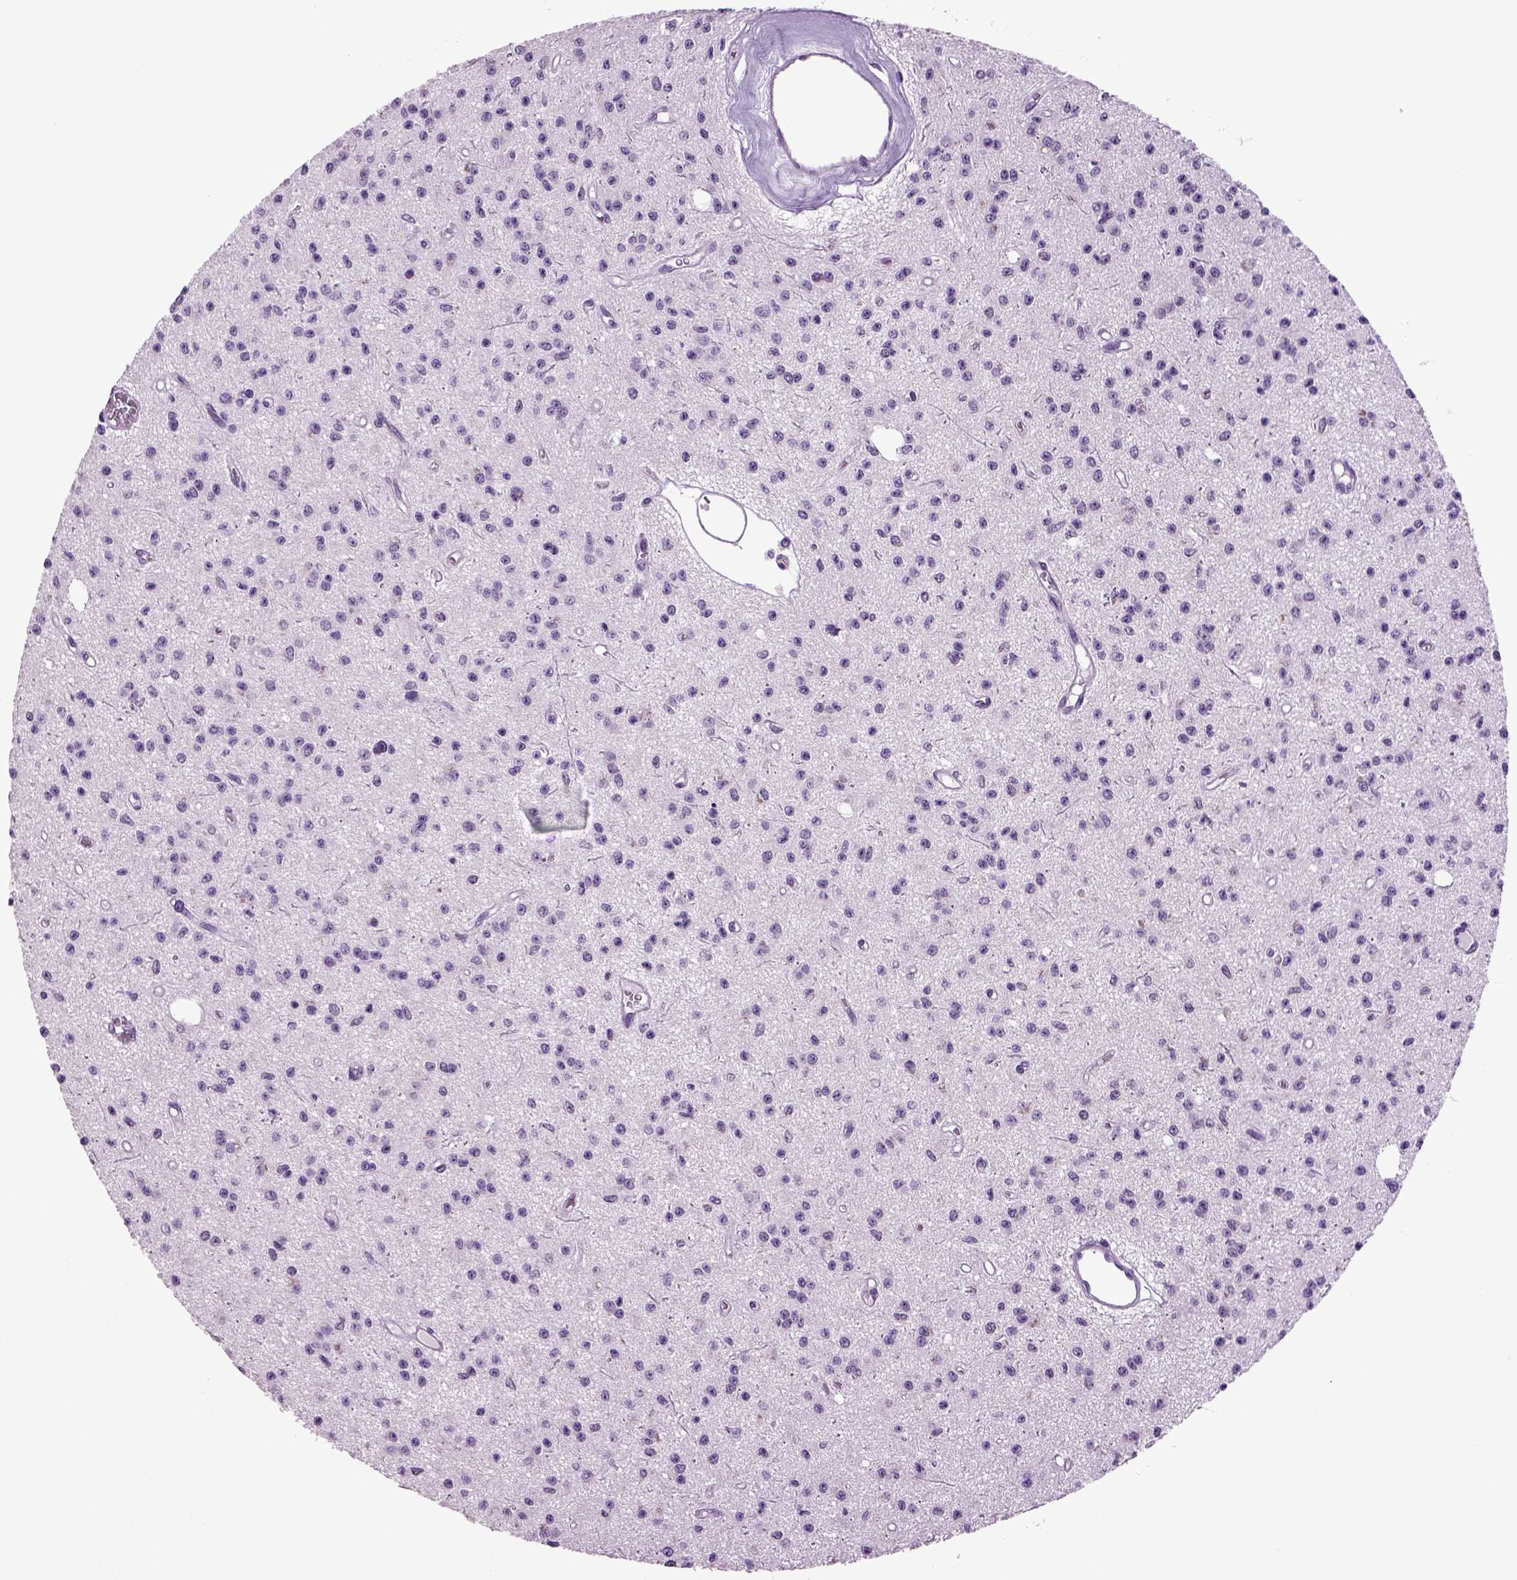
{"staining": {"intensity": "negative", "quantity": "none", "location": "none"}, "tissue": "glioma", "cell_type": "Tumor cells", "image_type": "cancer", "snomed": [{"axis": "morphology", "description": "Glioma, malignant, Low grade"}, {"axis": "topography", "description": "Brain"}], "caption": "Tumor cells show no significant expression in low-grade glioma (malignant). (DAB (3,3'-diaminobenzidine) immunohistochemistry (IHC) visualized using brightfield microscopy, high magnification).", "gene": "PLCH2", "patient": {"sex": "female", "age": 45}}